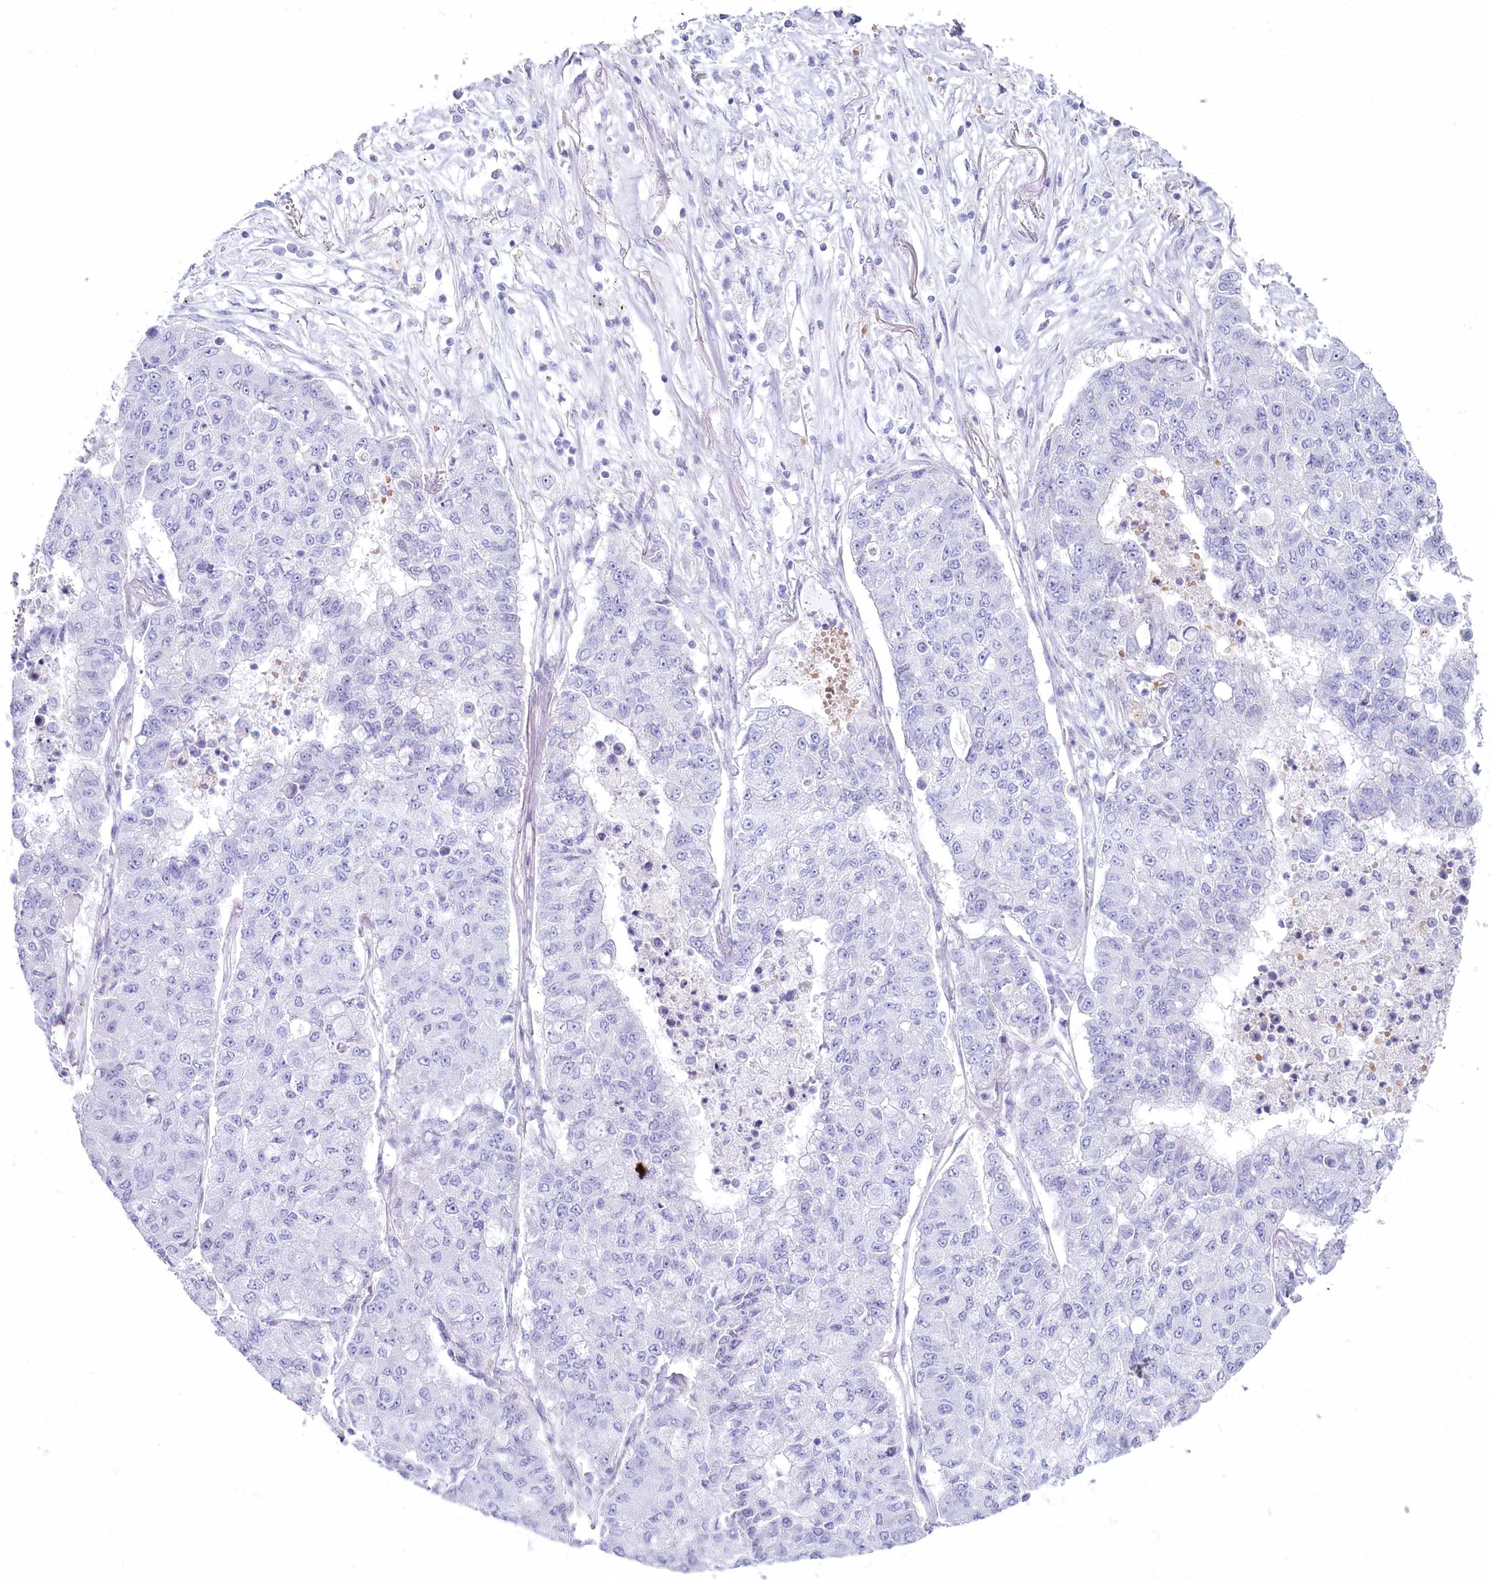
{"staining": {"intensity": "negative", "quantity": "none", "location": "none"}, "tissue": "lung cancer", "cell_type": "Tumor cells", "image_type": "cancer", "snomed": [{"axis": "morphology", "description": "Squamous cell carcinoma, NOS"}, {"axis": "topography", "description": "Lung"}], "caption": "This is a image of immunohistochemistry (IHC) staining of lung squamous cell carcinoma, which shows no positivity in tumor cells.", "gene": "IFIT5", "patient": {"sex": "male", "age": 74}}